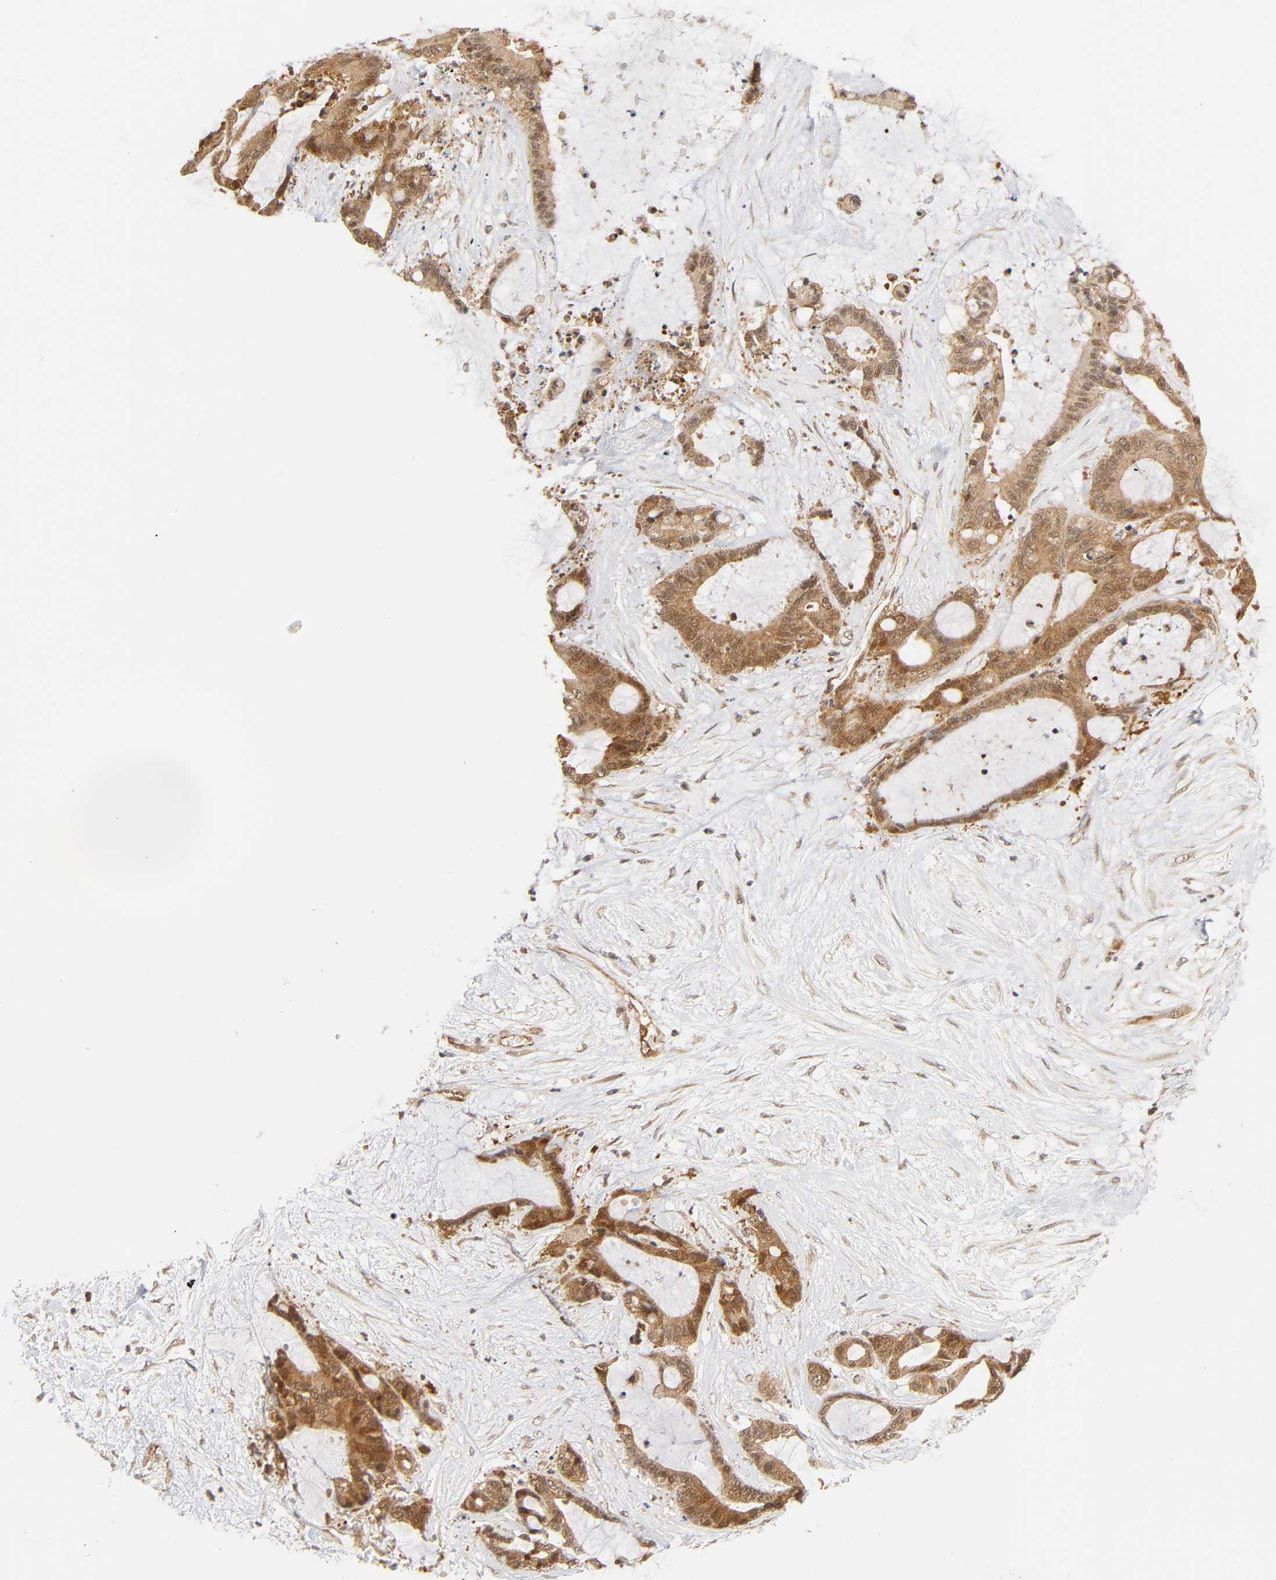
{"staining": {"intensity": "moderate", "quantity": ">75%", "location": "cytoplasmic/membranous,nuclear"}, "tissue": "liver cancer", "cell_type": "Tumor cells", "image_type": "cancer", "snomed": [{"axis": "morphology", "description": "Cholangiocarcinoma"}, {"axis": "topography", "description": "Liver"}], "caption": "Cholangiocarcinoma (liver) stained for a protein (brown) displays moderate cytoplasmic/membranous and nuclear positive staining in about >75% of tumor cells.", "gene": "CDC37", "patient": {"sex": "female", "age": 73}}